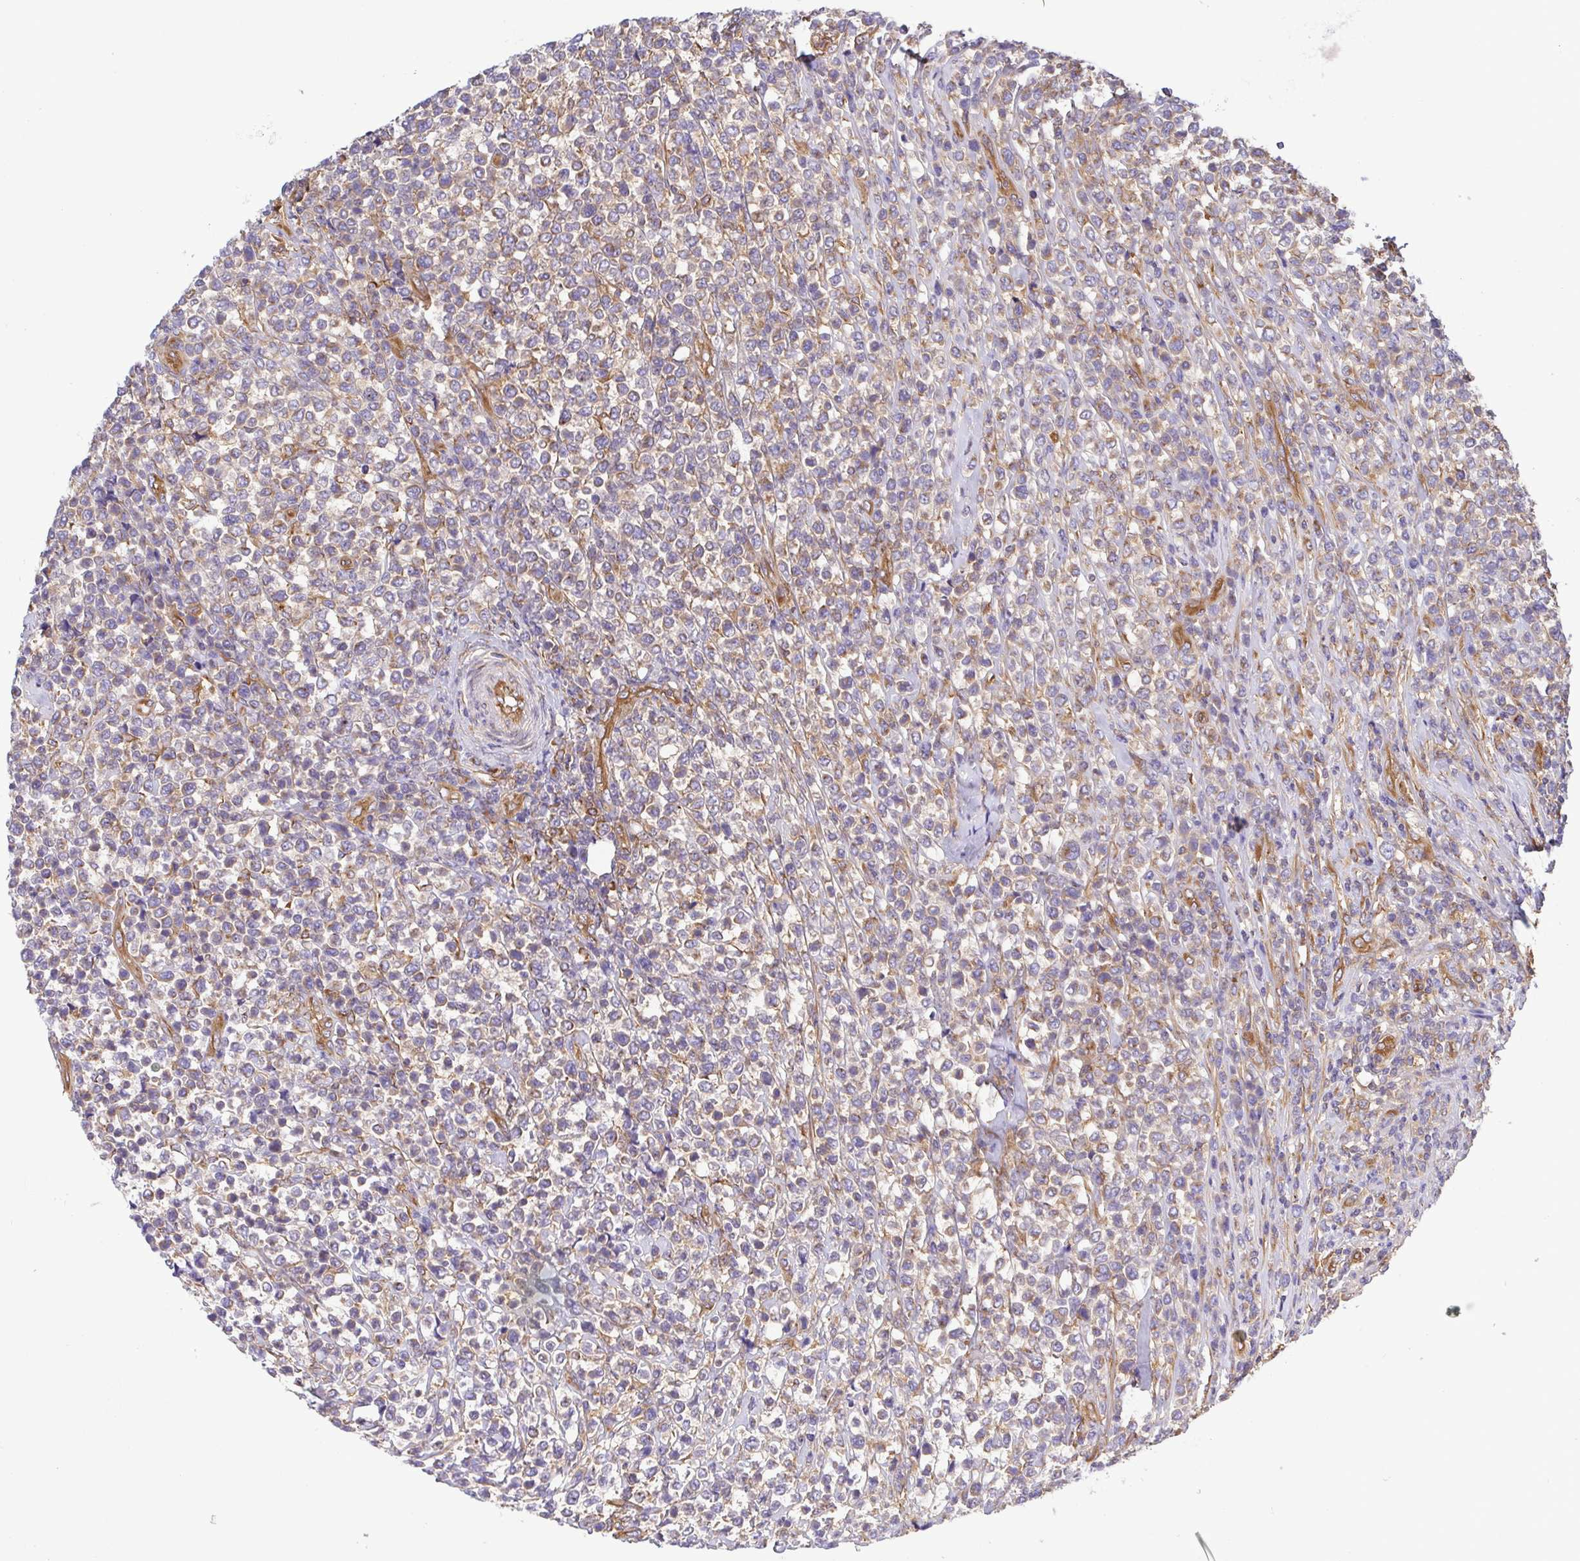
{"staining": {"intensity": "negative", "quantity": "none", "location": "none"}, "tissue": "lymphoma", "cell_type": "Tumor cells", "image_type": "cancer", "snomed": [{"axis": "morphology", "description": "Malignant lymphoma, non-Hodgkin's type, High grade"}, {"axis": "topography", "description": "Soft tissue"}], "caption": "An image of malignant lymphoma, non-Hodgkin's type (high-grade) stained for a protein reveals no brown staining in tumor cells.", "gene": "KIF5B", "patient": {"sex": "female", "age": 56}}